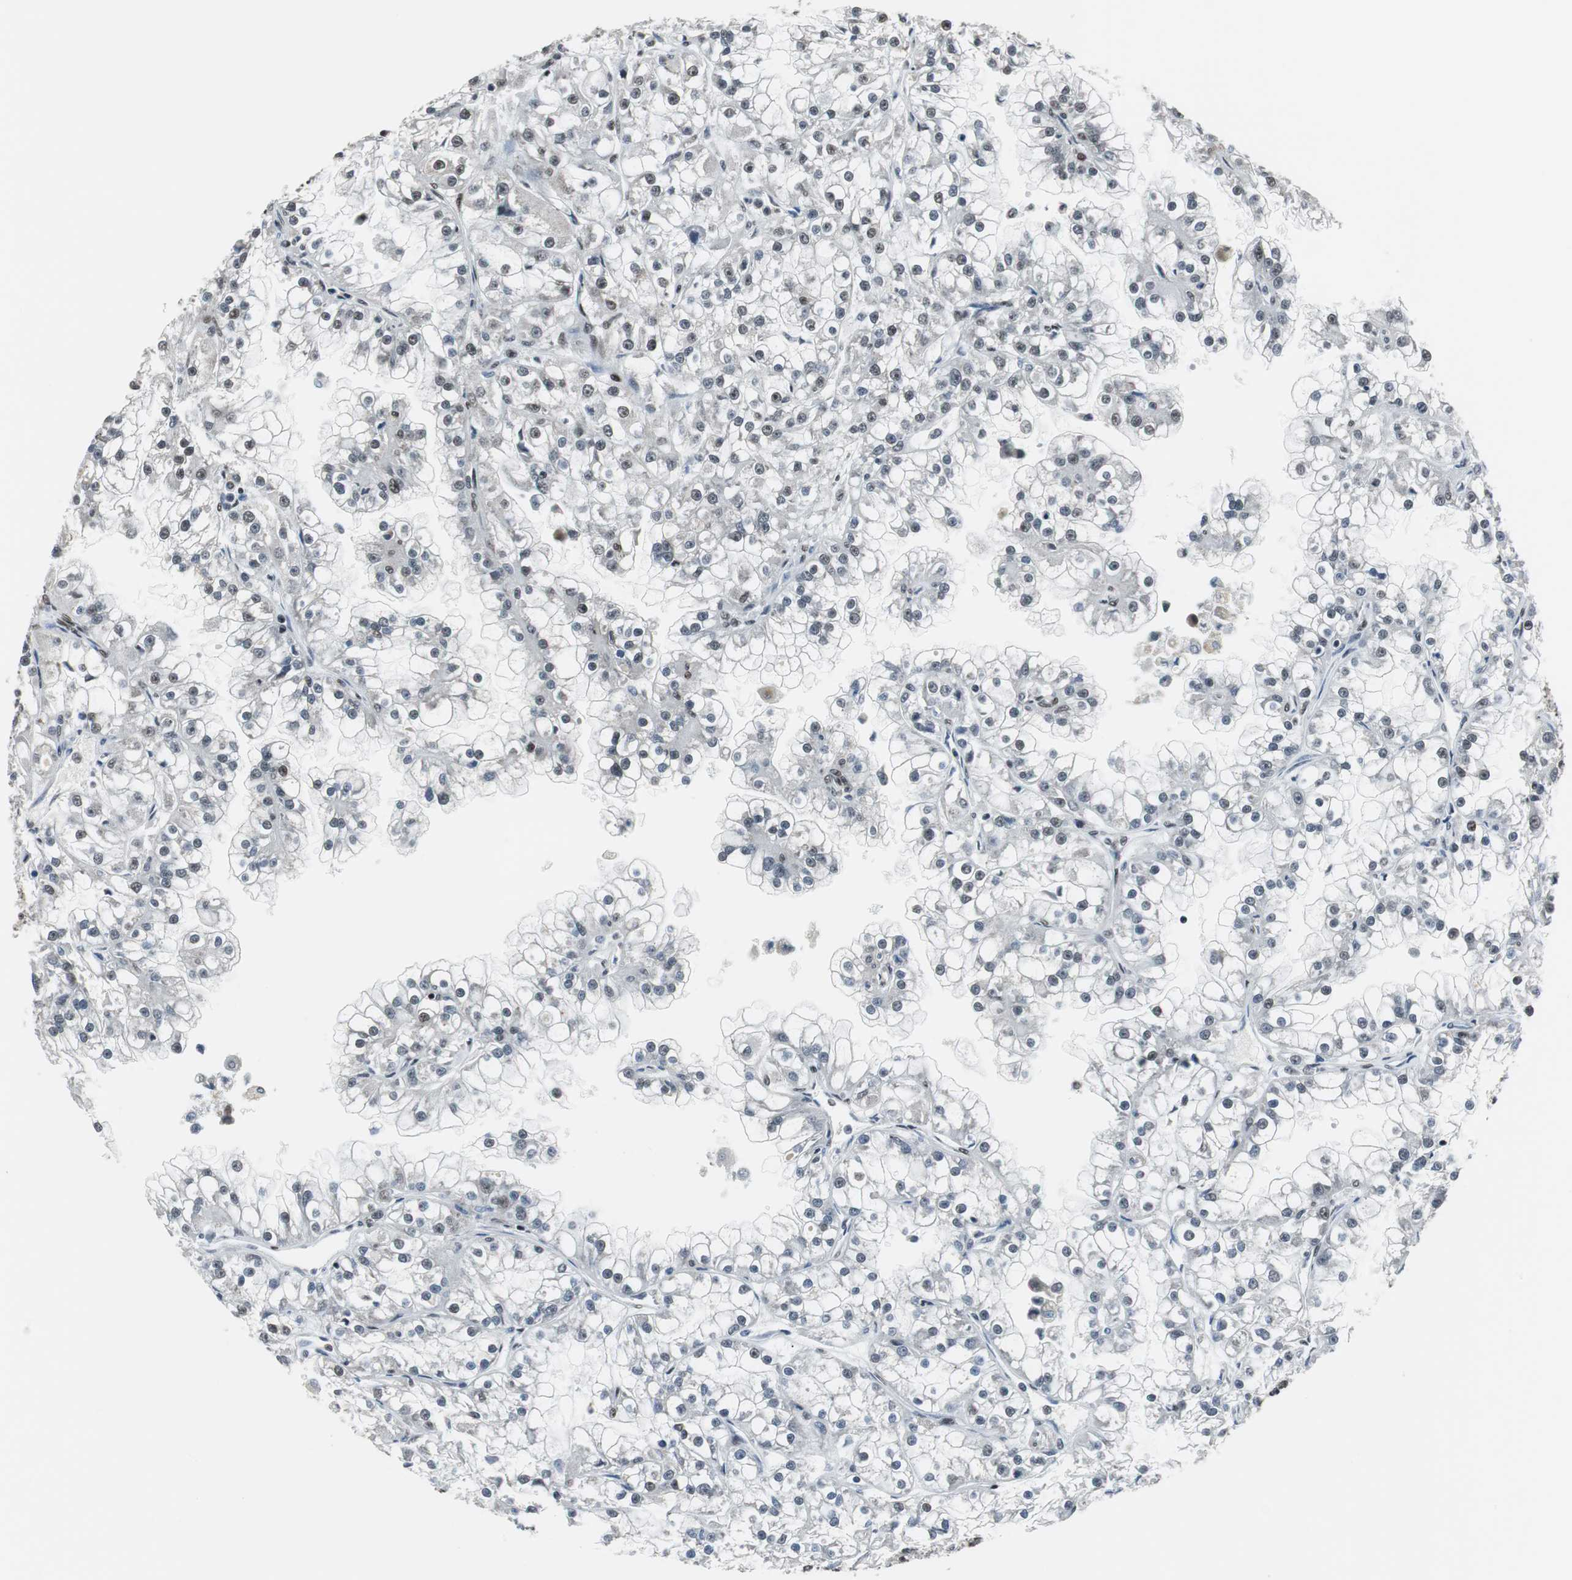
{"staining": {"intensity": "moderate", "quantity": "<25%", "location": "nuclear"}, "tissue": "renal cancer", "cell_type": "Tumor cells", "image_type": "cancer", "snomed": [{"axis": "morphology", "description": "Adenocarcinoma, NOS"}, {"axis": "topography", "description": "Kidney"}], "caption": "Protein expression analysis of renal cancer shows moderate nuclear positivity in about <25% of tumor cells. (DAB IHC, brown staining for protein, blue staining for nuclei).", "gene": "CDK9", "patient": {"sex": "female", "age": 52}}